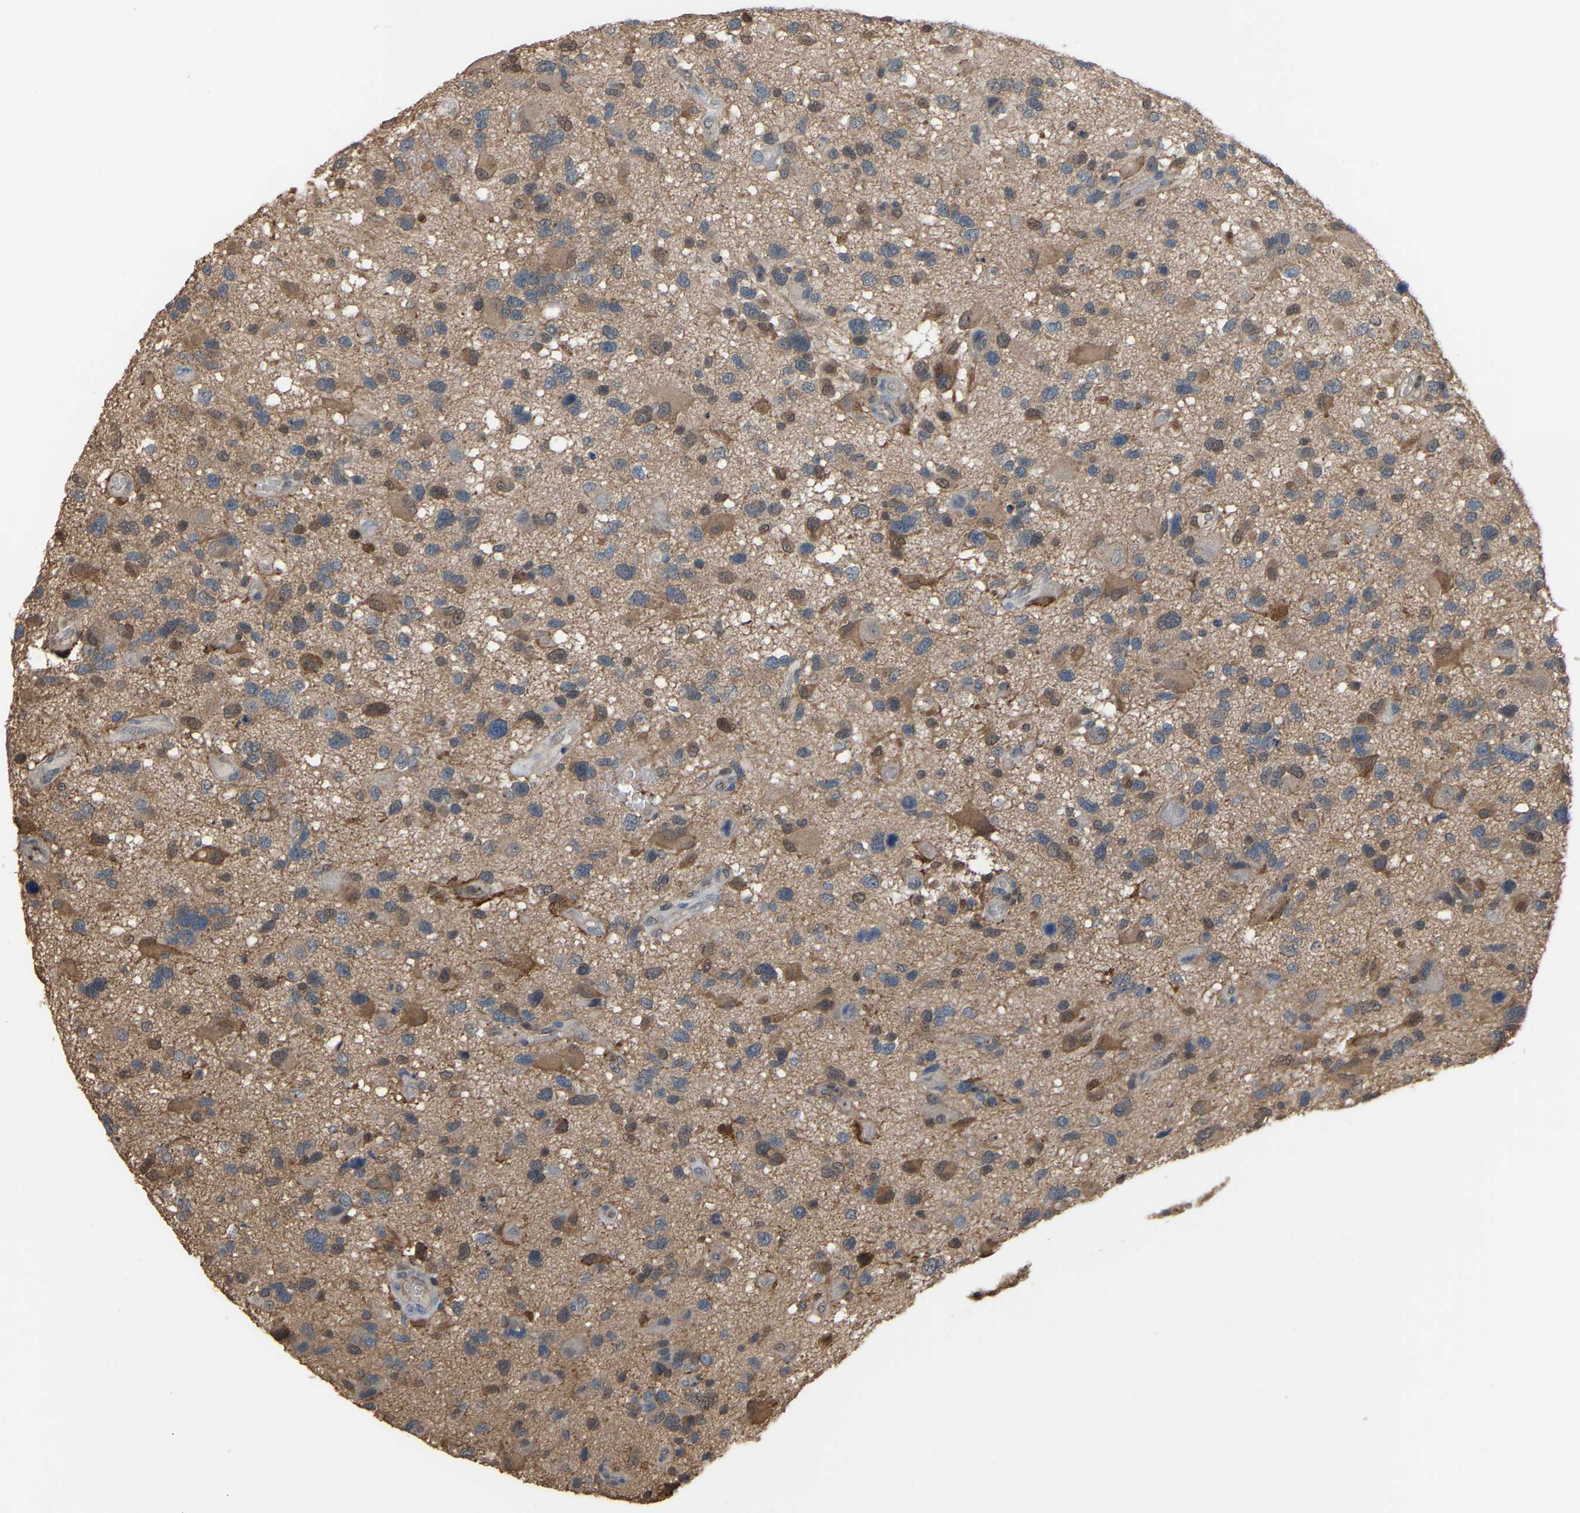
{"staining": {"intensity": "moderate", "quantity": "<25%", "location": "cytoplasmic/membranous"}, "tissue": "glioma", "cell_type": "Tumor cells", "image_type": "cancer", "snomed": [{"axis": "morphology", "description": "Glioma, malignant, High grade"}, {"axis": "topography", "description": "Brain"}], "caption": "The image demonstrates staining of high-grade glioma (malignant), revealing moderate cytoplasmic/membranous protein positivity (brown color) within tumor cells. (brown staining indicates protein expression, while blue staining denotes nuclei).", "gene": "MTPN", "patient": {"sex": "male", "age": 33}}